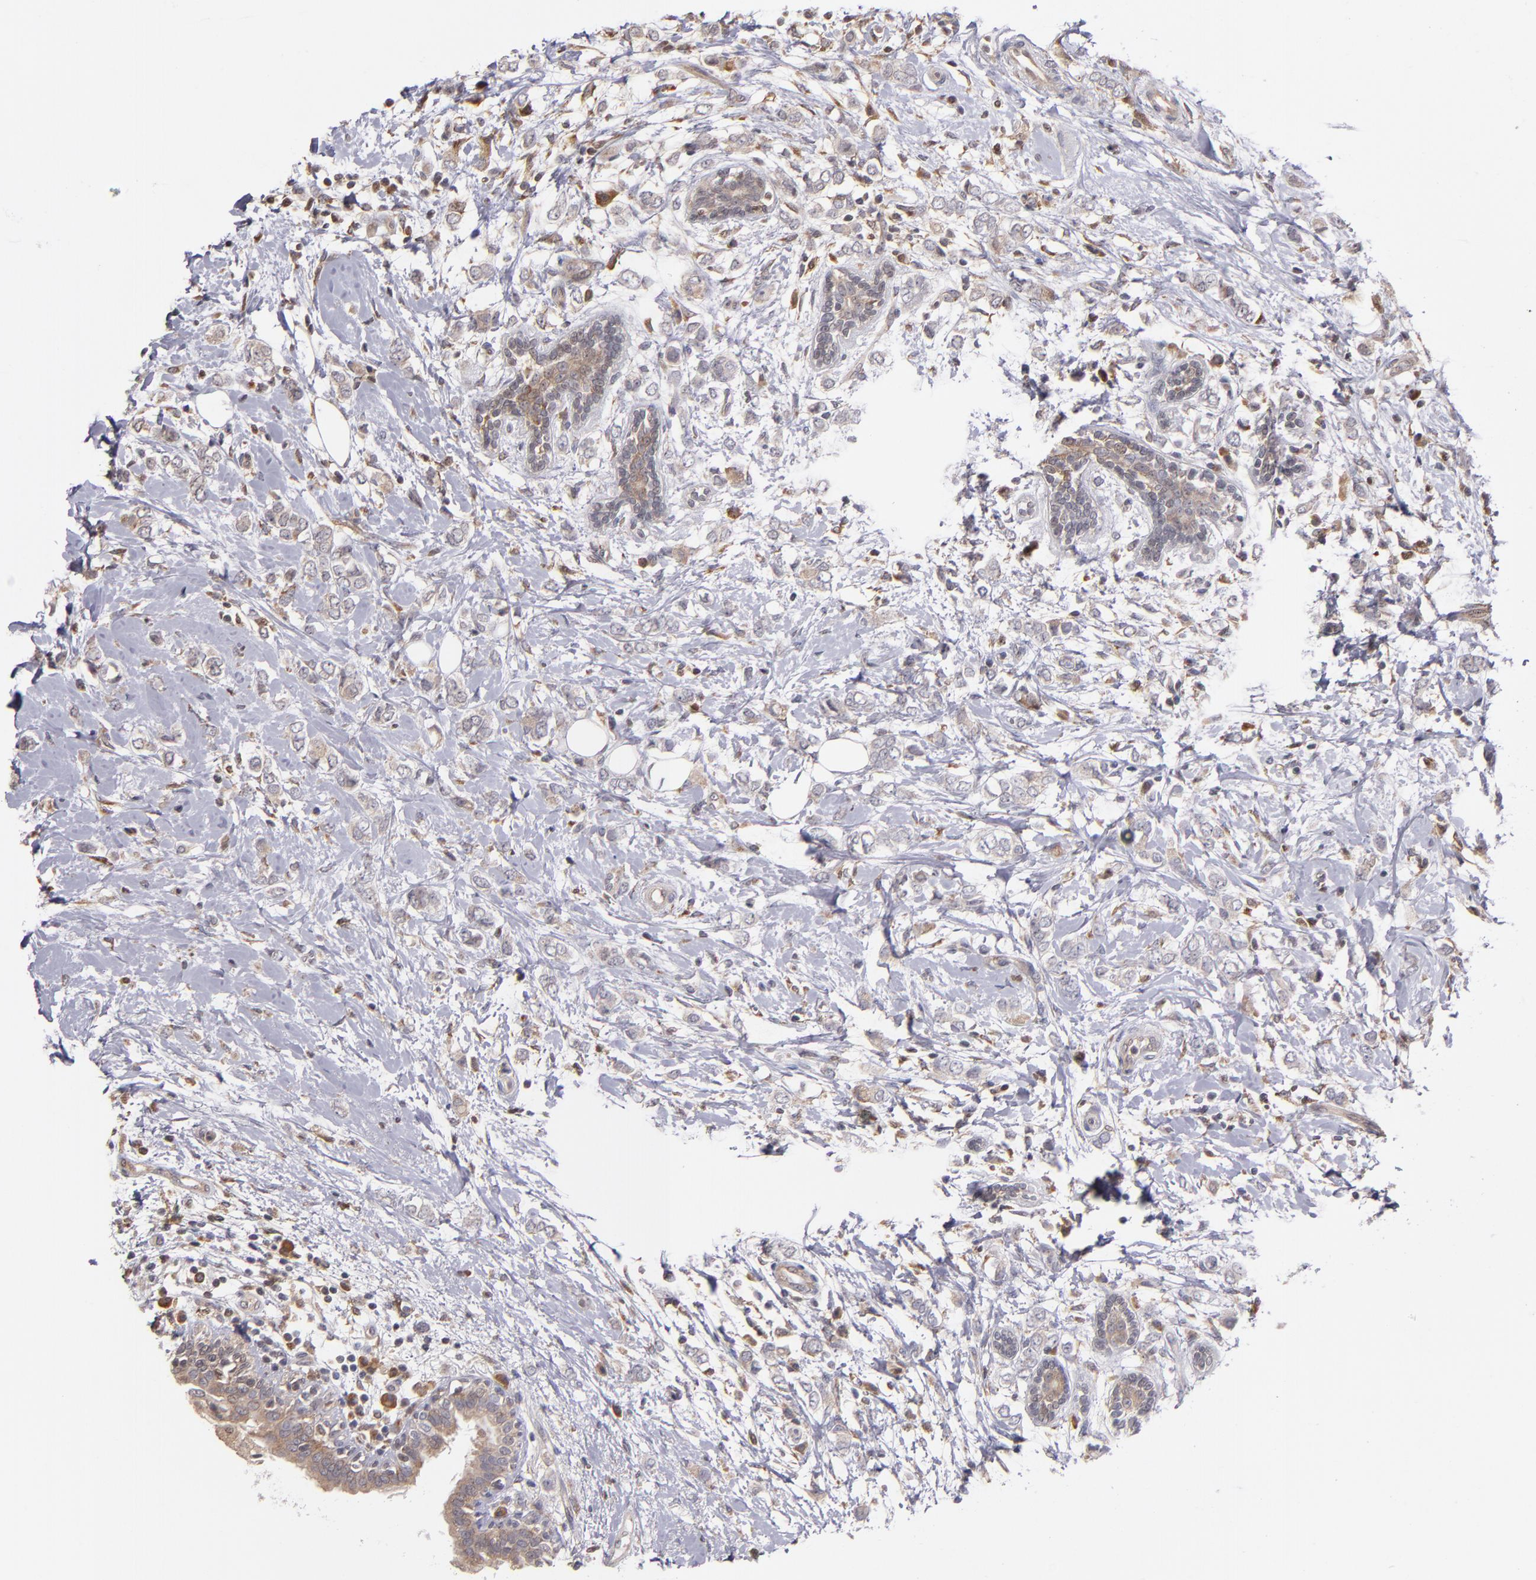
{"staining": {"intensity": "weak", "quantity": ">75%", "location": "cytoplasmic/membranous"}, "tissue": "breast cancer", "cell_type": "Tumor cells", "image_type": "cancer", "snomed": [{"axis": "morphology", "description": "Normal tissue, NOS"}, {"axis": "morphology", "description": "Lobular carcinoma"}, {"axis": "topography", "description": "Breast"}], "caption": "Protein staining of breast lobular carcinoma tissue shows weak cytoplasmic/membranous positivity in approximately >75% of tumor cells. (IHC, brightfield microscopy, high magnification).", "gene": "CASP1", "patient": {"sex": "female", "age": 47}}